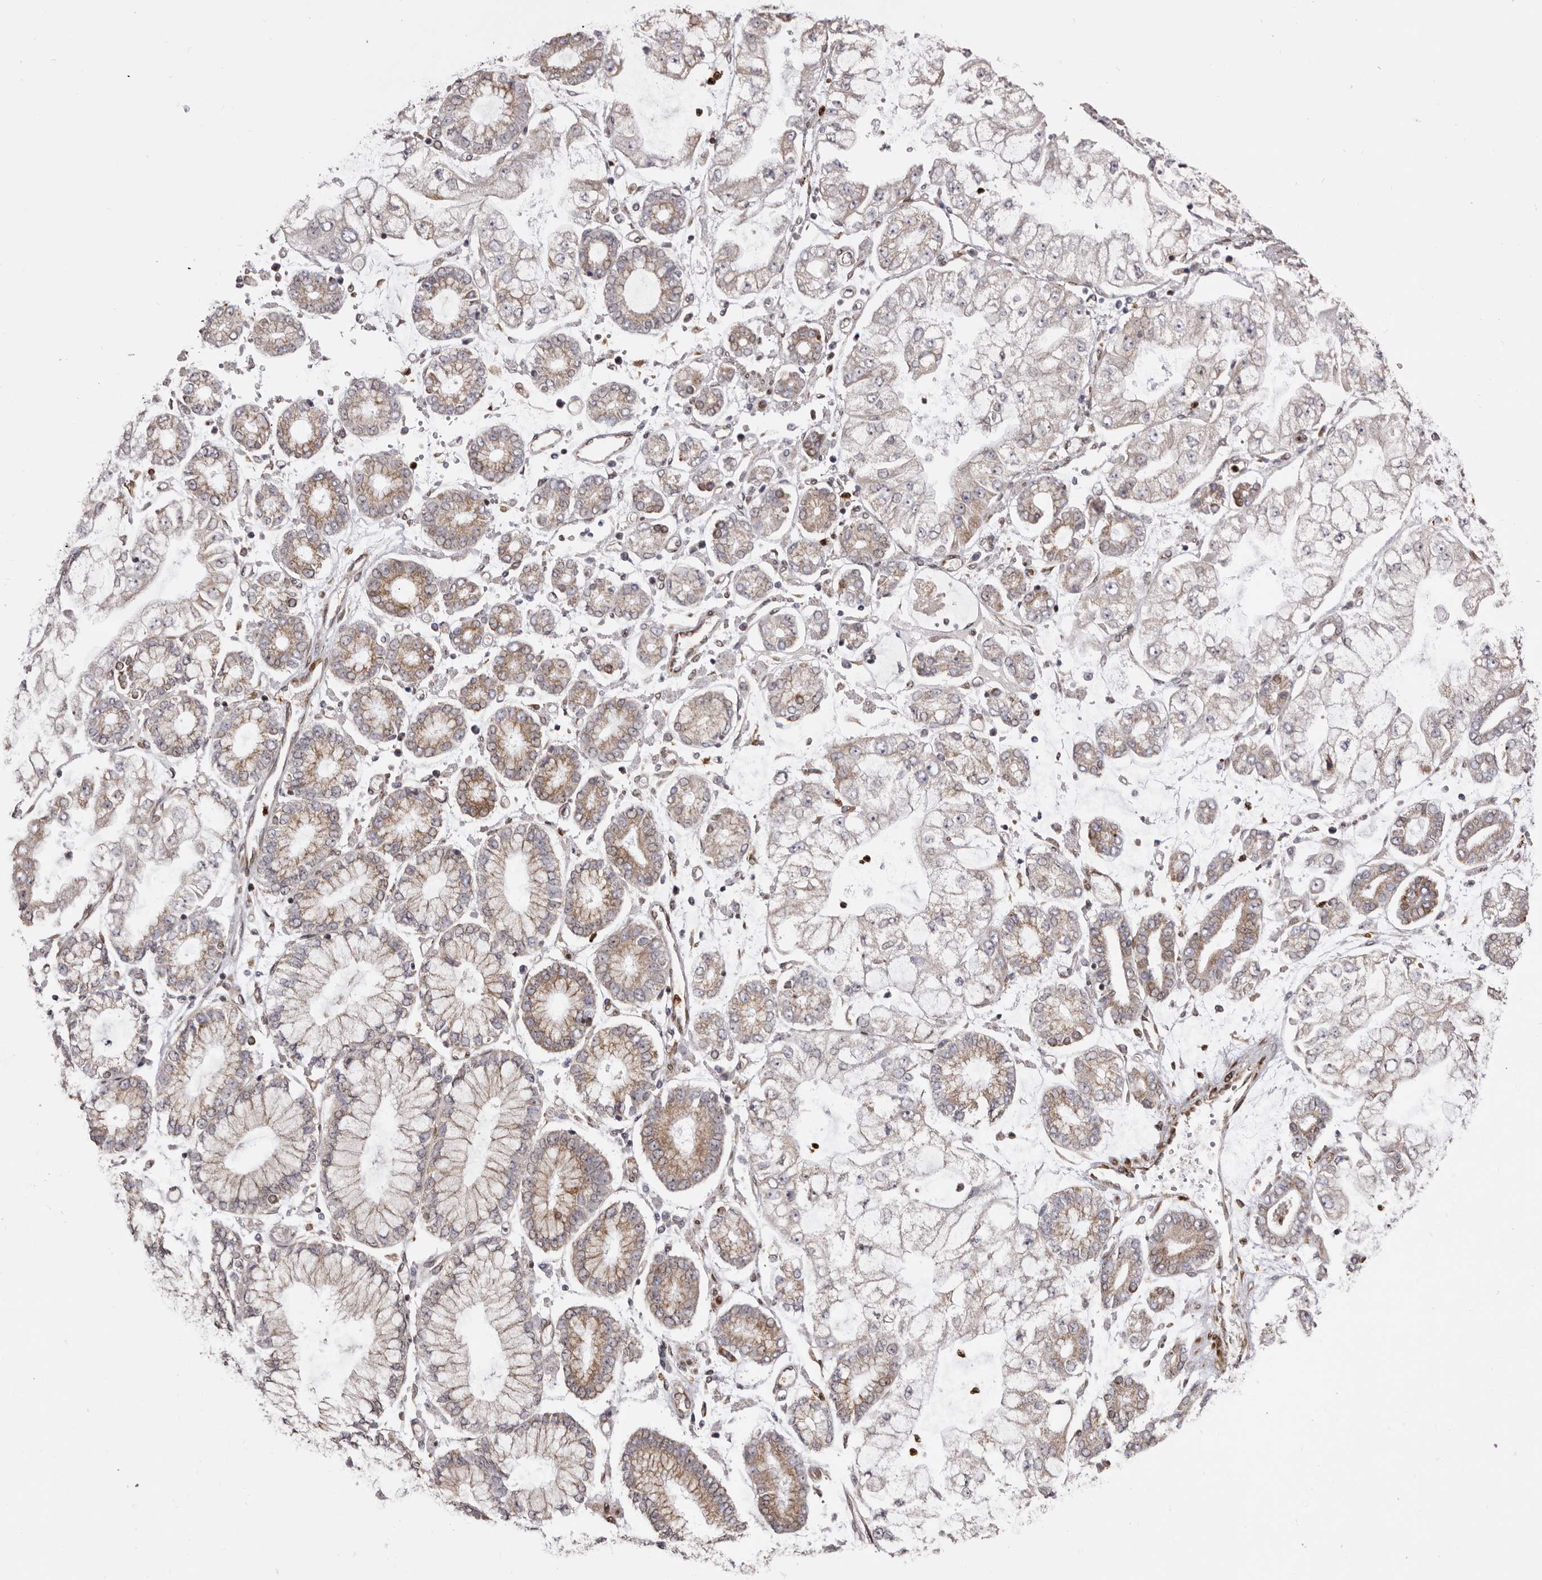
{"staining": {"intensity": "weak", "quantity": "25%-75%", "location": "cytoplasmic/membranous"}, "tissue": "stomach cancer", "cell_type": "Tumor cells", "image_type": "cancer", "snomed": [{"axis": "morphology", "description": "Adenocarcinoma, NOS"}, {"axis": "topography", "description": "Stomach"}], "caption": "The photomicrograph reveals a brown stain indicating the presence of a protein in the cytoplasmic/membranous of tumor cells in stomach cancer.", "gene": "C4orf3", "patient": {"sex": "male", "age": 76}}